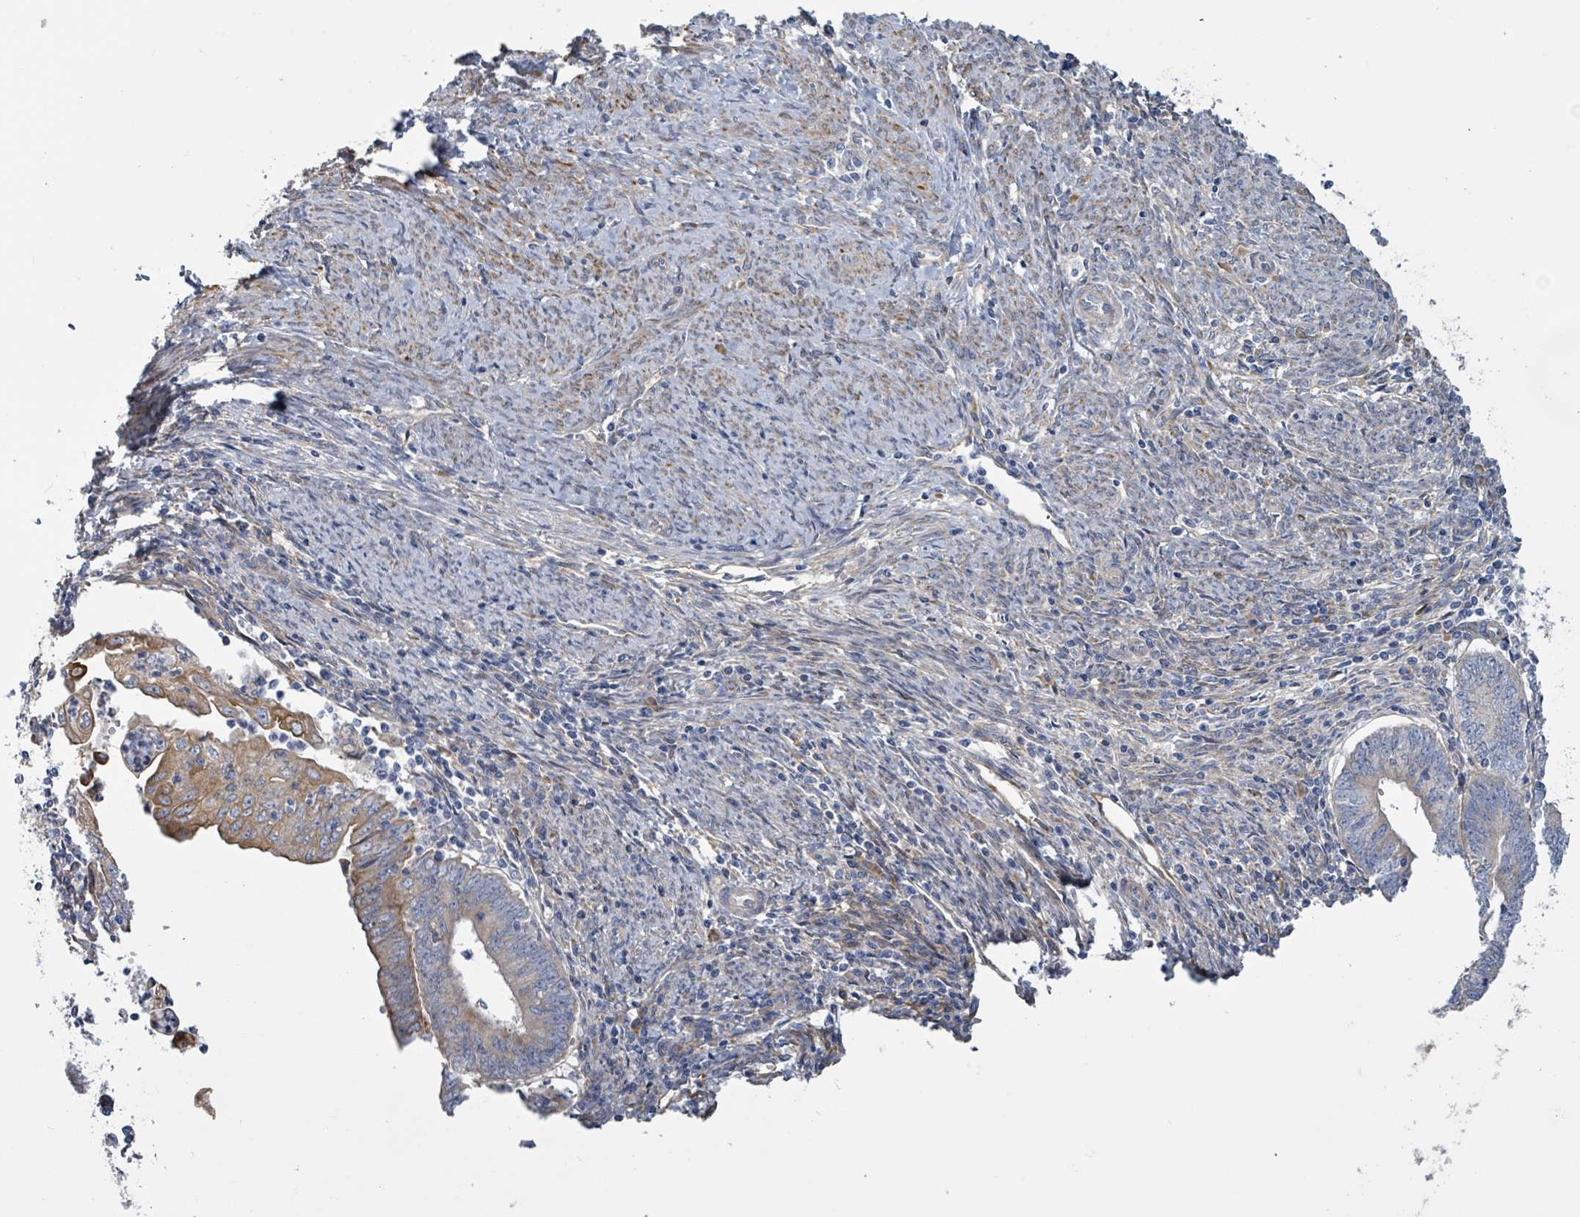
{"staining": {"intensity": "moderate", "quantity": "<25%", "location": "cytoplasmic/membranous"}, "tissue": "endometrial cancer", "cell_type": "Tumor cells", "image_type": "cancer", "snomed": [{"axis": "morphology", "description": "Adenocarcinoma, NOS"}, {"axis": "topography", "description": "Endometrium"}], "caption": "The photomicrograph reveals staining of endometrial cancer (adenocarcinoma), revealing moderate cytoplasmic/membranous protein positivity (brown color) within tumor cells.", "gene": "COL13A1", "patient": {"sex": "female", "age": 60}}